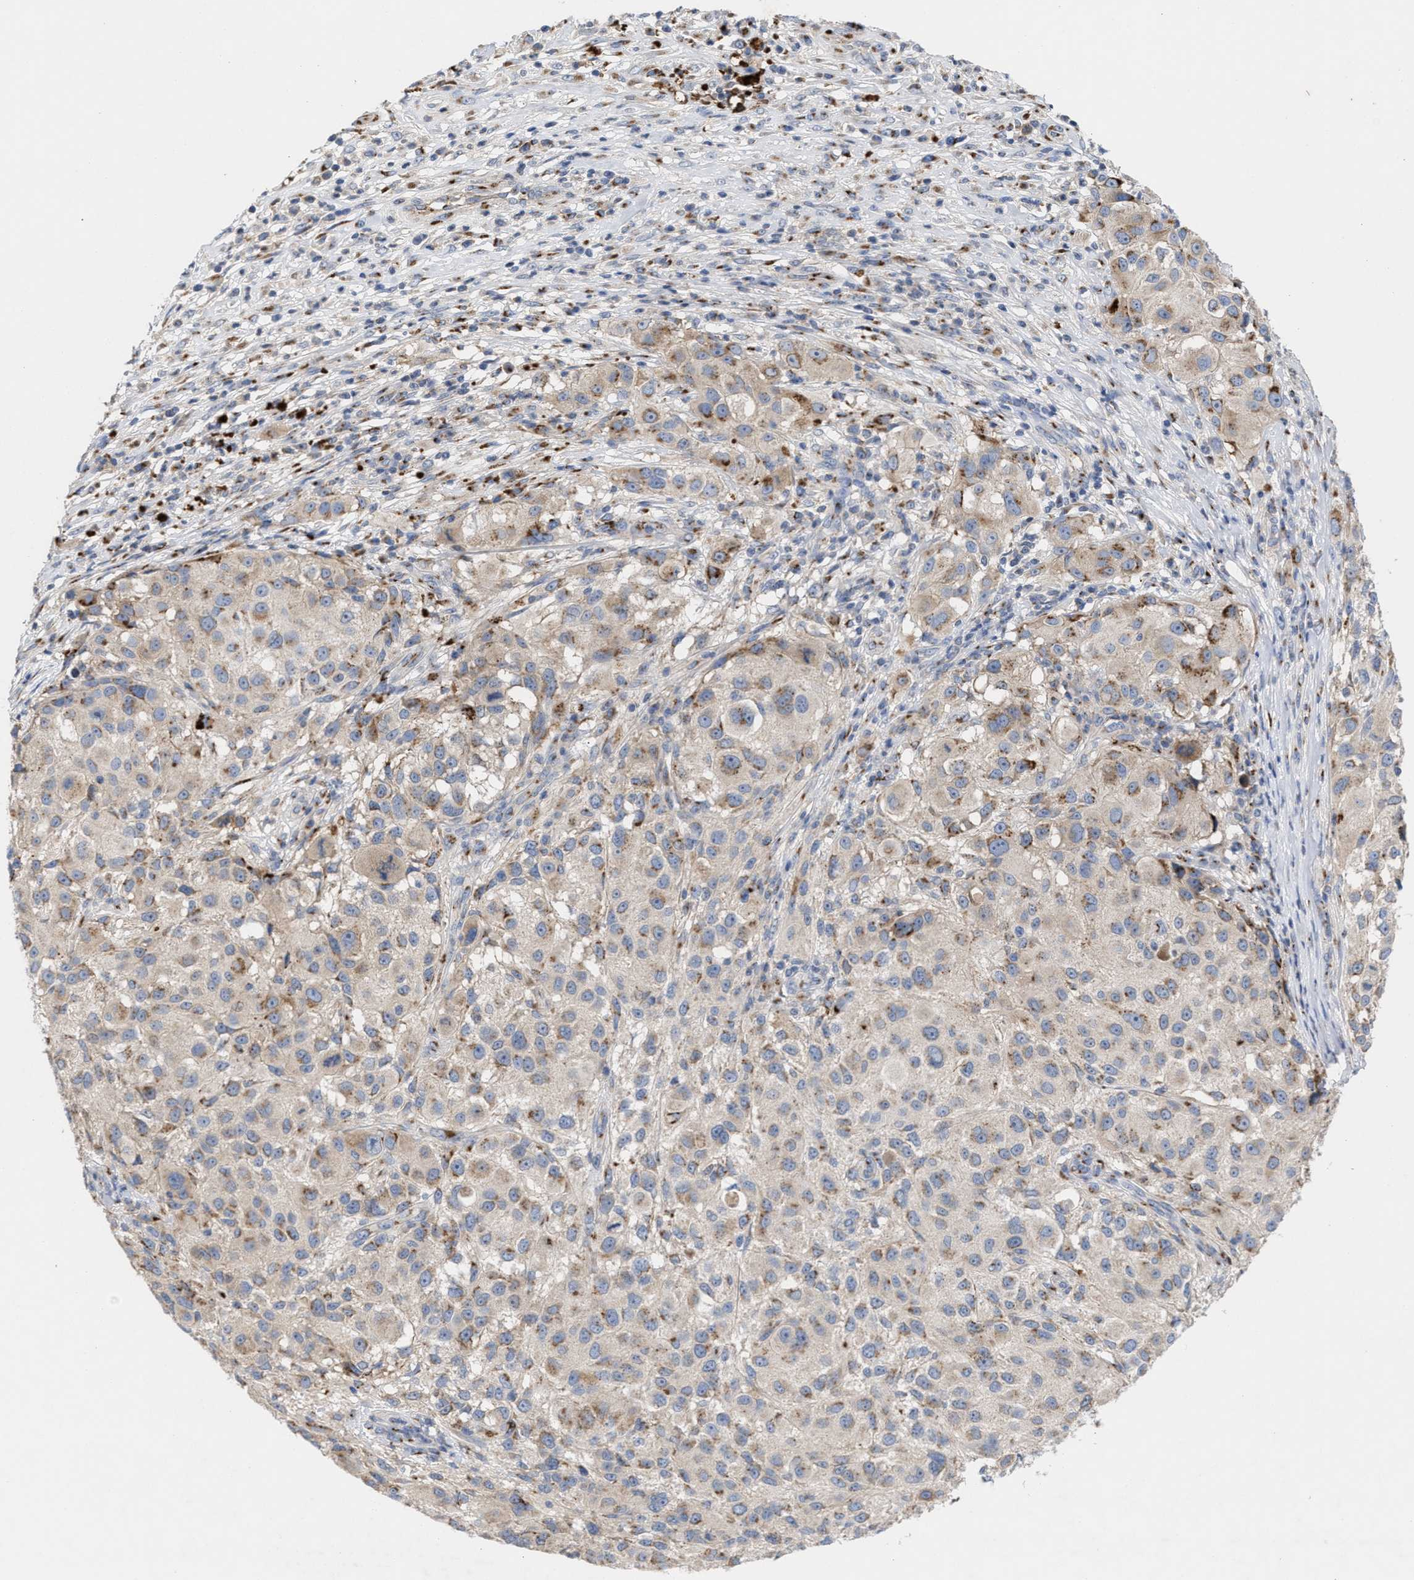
{"staining": {"intensity": "moderate", "quantity": "25%-75%", "location": "cytoplasmic/membranous"}, "tissue": "melanoma", "cell_type": "Tumor cells", "image_type": "cancer", "snomed": [{"axis": "morphology", "description": "Necrosis, NOS"}, {"axis": "morphology", "description": "Malignant melanoma, NOS"}, {"axis": "topography", "description": "Skin"}], "caption": "Immunohistochemistry (DAB (3,3'-diaminobenzidine)) staining of human melanoma displays moderate cytoplasmic/membranous protein expression in about 25%-75% of tumor cells.", "gene": "CCL2", "patient": {"sex": "female", "age": 87}}